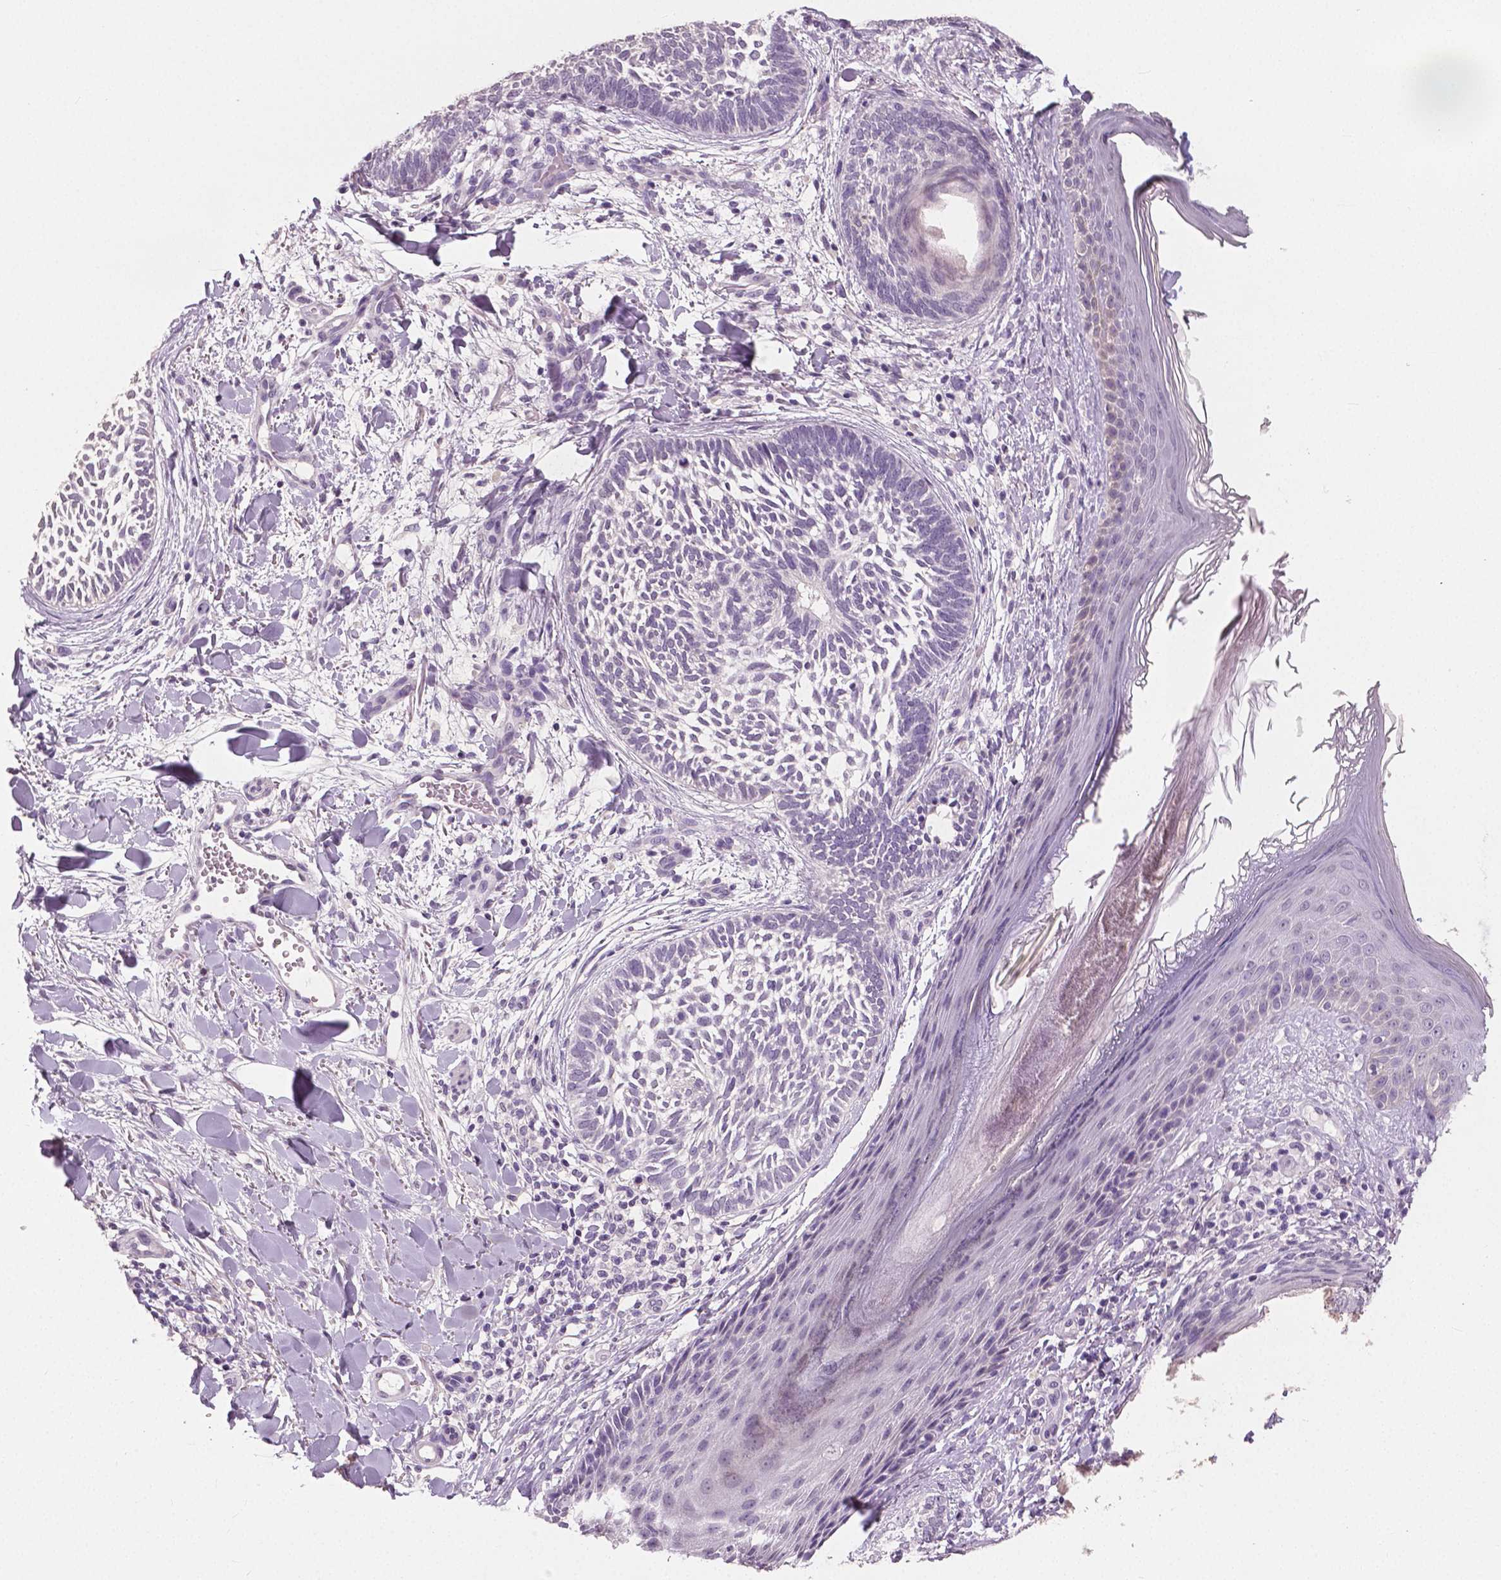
{"staining": {"intensity": "negative", "quantity": "none", "location": "none"}, "tissue": "skin cancer", "cell_type": "Tumor cells", "image_type": "cancer", "snomed": [{"axis": "morphology", "description": "Normal tissue, NOS"}, {"axis": "morphology", "description": "Basal cell carcinoma"}, {"axis": "topography", "description": "Skin"}], "caption": "Protein analysis of skin cancer shows no significant positivity in tumor cells.", "gene": "NECAB1", "patient": {"sex": "male", "age": 46}}